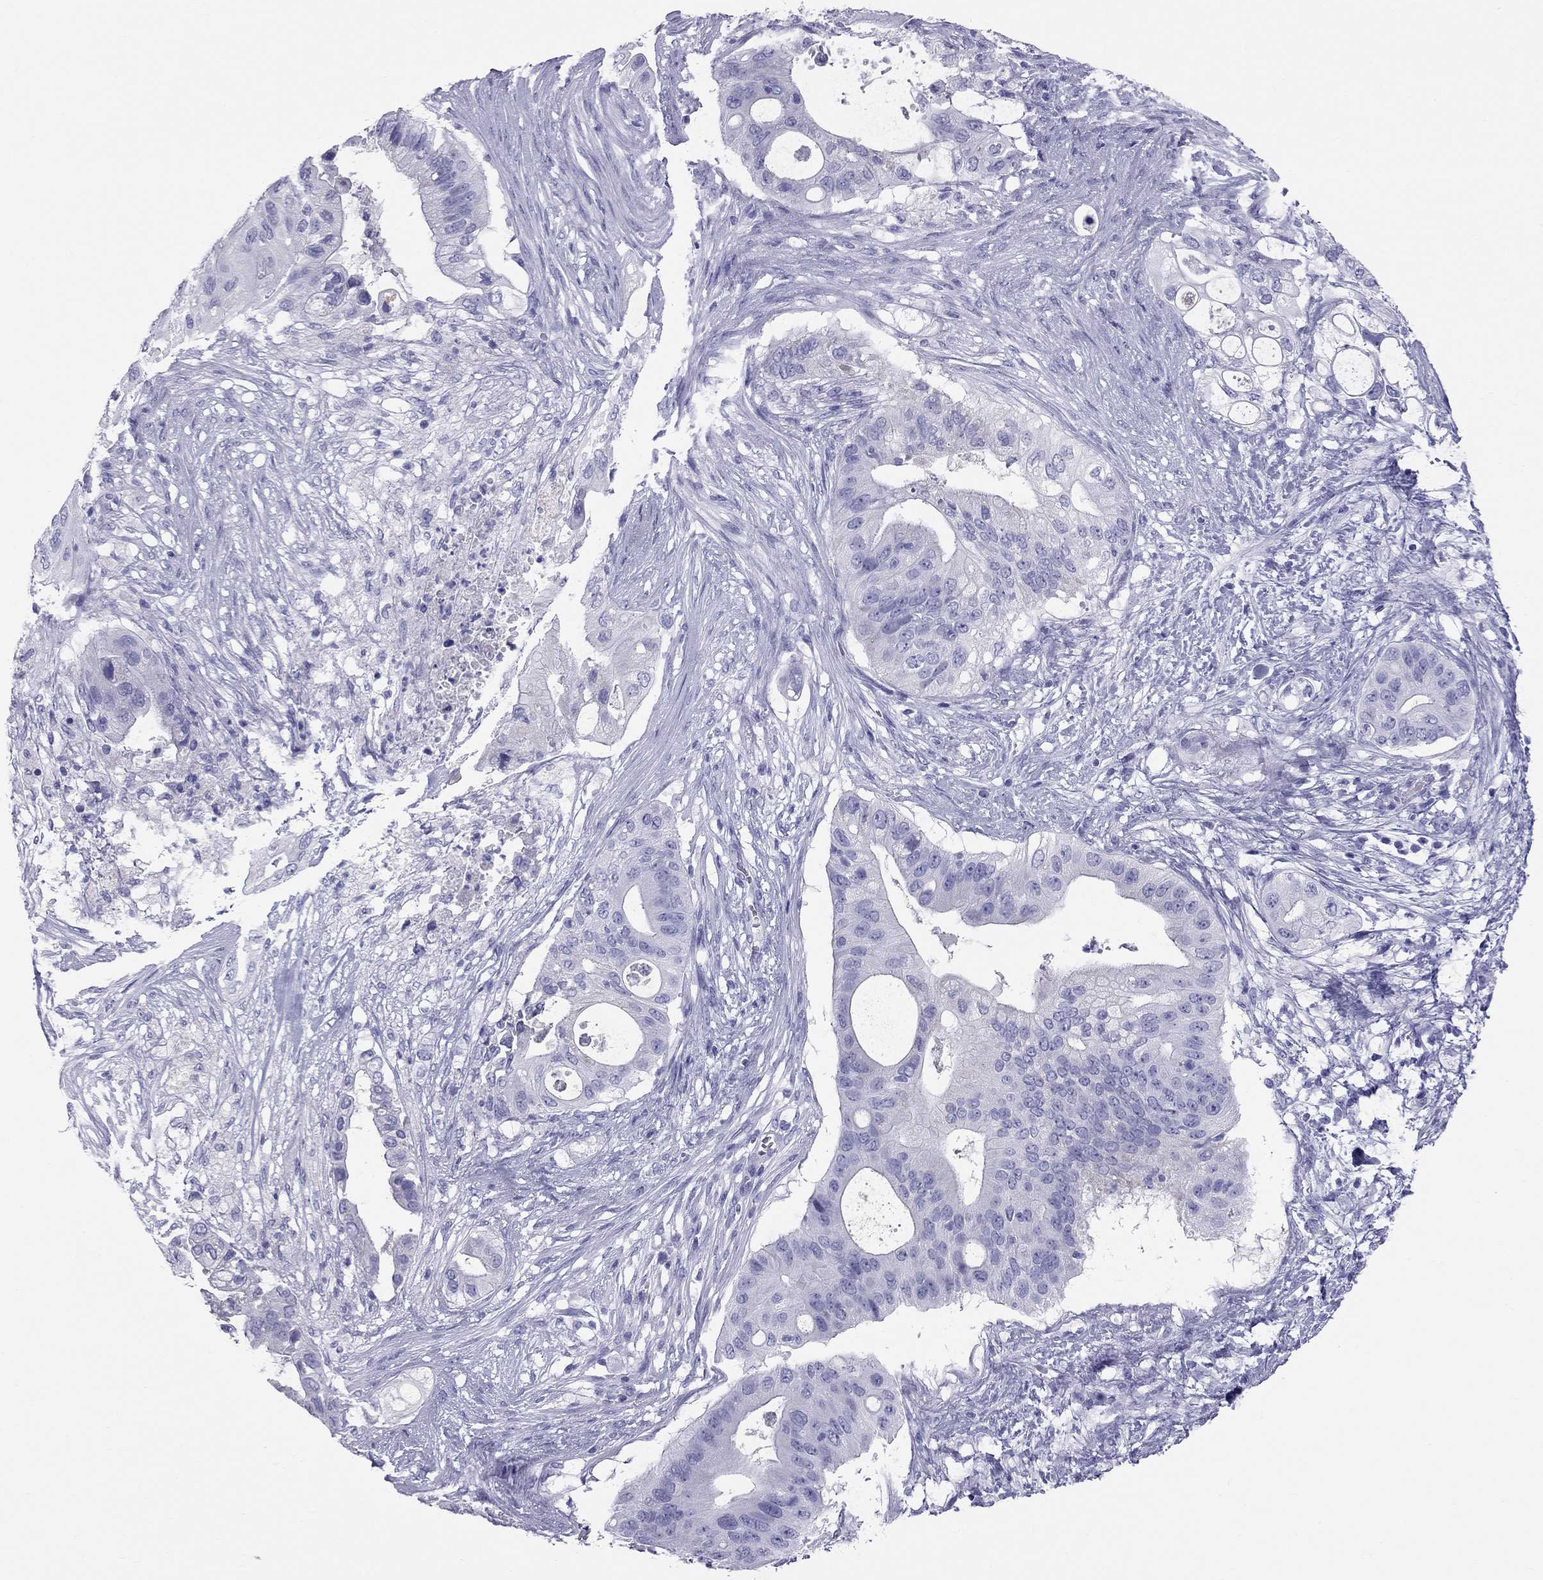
{"staining": {"intensity": "negative", "quantity": "none", "location": "none"}, "tissue": "pancreatic cancer", "cell_type": "Tumor cells", "image_type": "cancer", "snomed": [{"axis": "morphology", "description": "Adenocarcinoma, NOS"}, {"axis": "topography", "description": "Pancreas"}], "caption": "The histopathology image displays no significant positivity in tumor cells of pancreatic cancer (adenocarcinoma).", "gene": "TRPM3", "patient": {"sex": "female", "age": 72}}